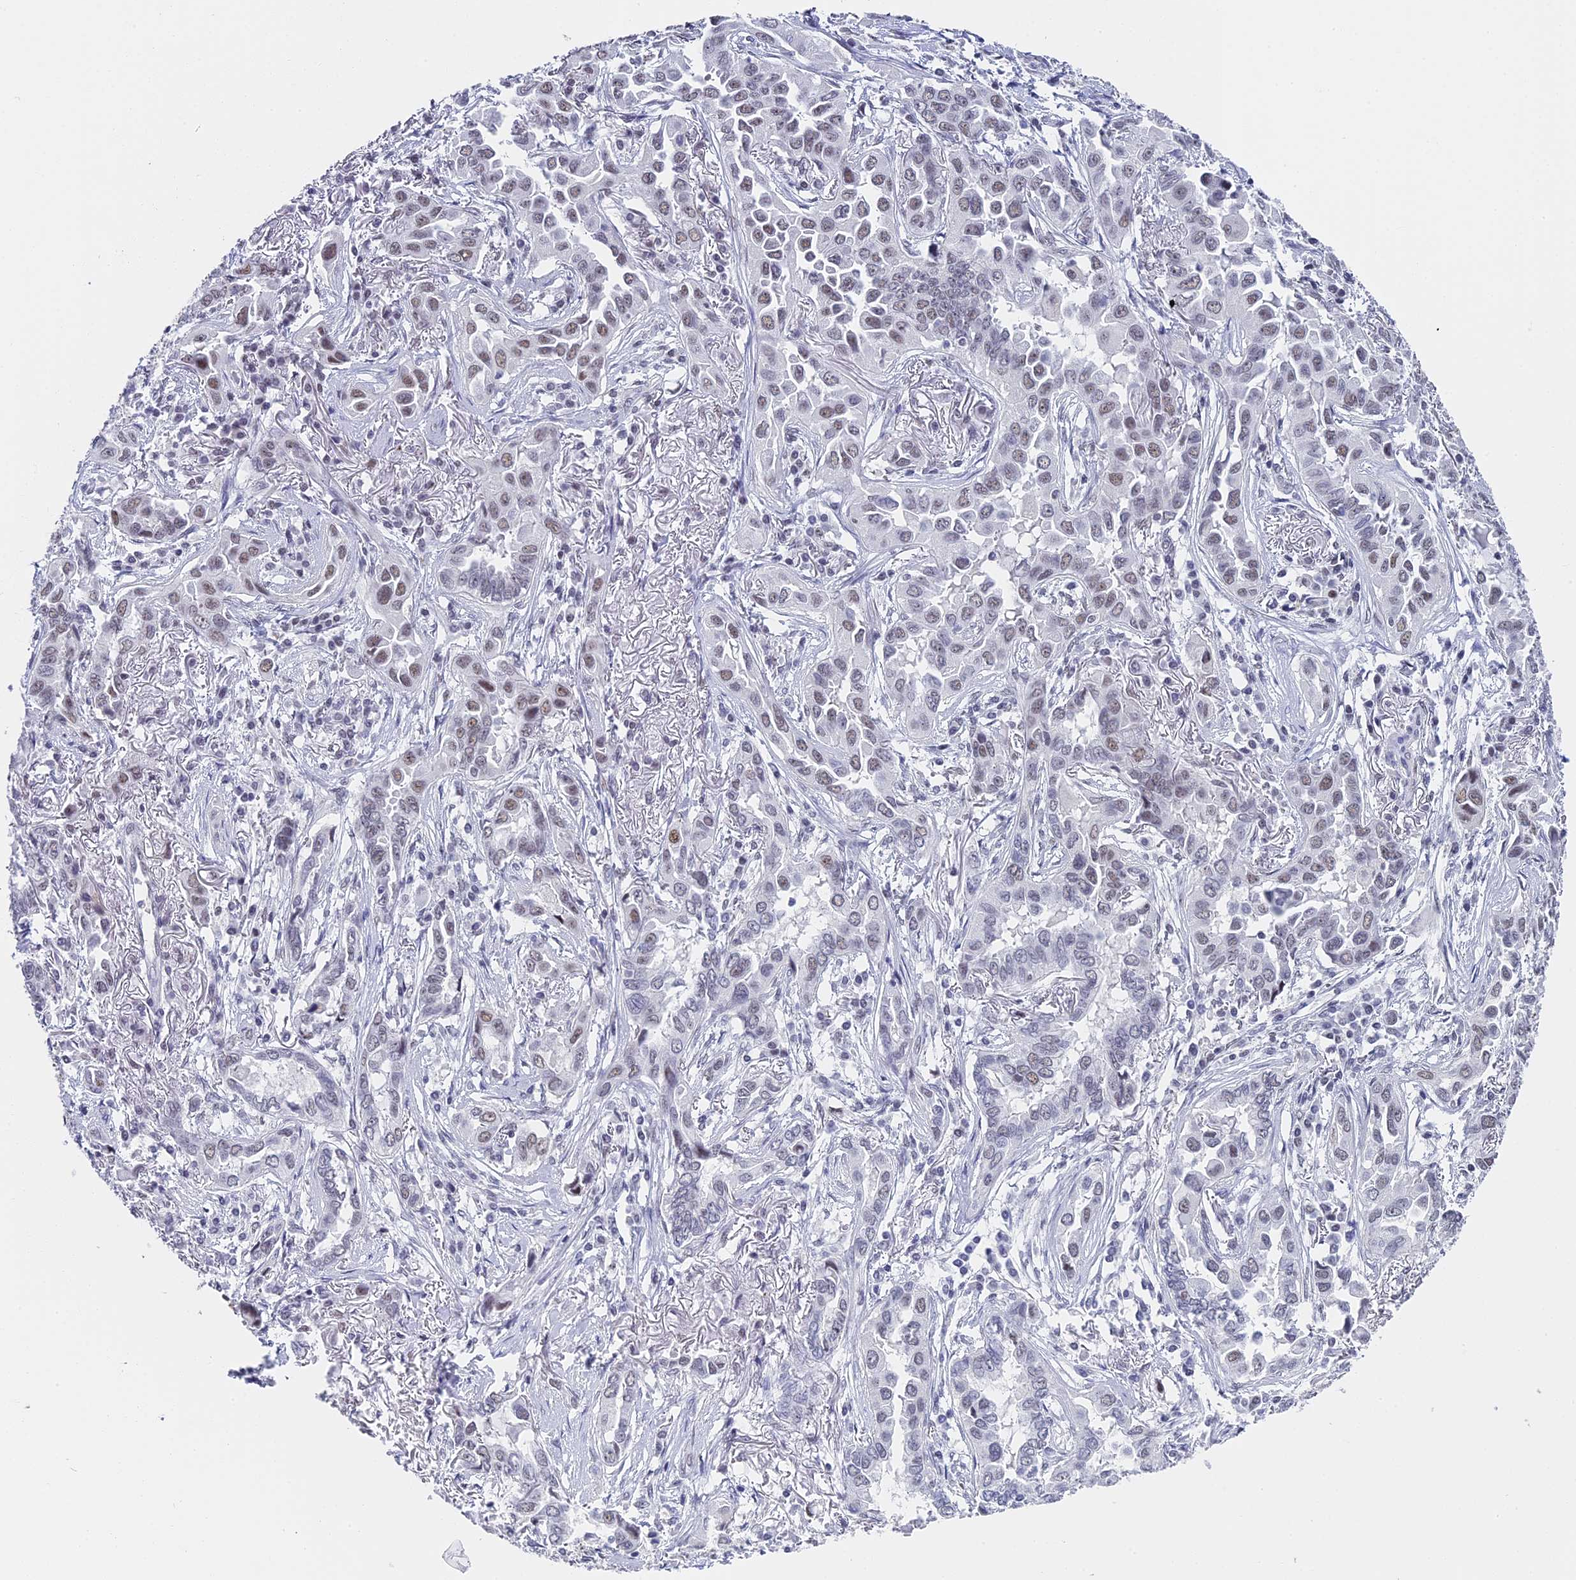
{"staining": {"intensity": "weak", "quantity": "25%-75%", "location": "nuclear"}, "tissue": "lung cancer", "cell_type": "Tumor cells", "image_type": "cancer", "snomed": [{"axis": "morphology", "description": "Adenocarcinoma, NOS"}, {"axis": "topography", "description": "Lung"}], "caption": "Human adenocarcinoma (lung) stained with a protein marker reveals weak staining in tumor cells.", "gene": "CD2BP2", "patient": {"sex": "female", "age": 76}}